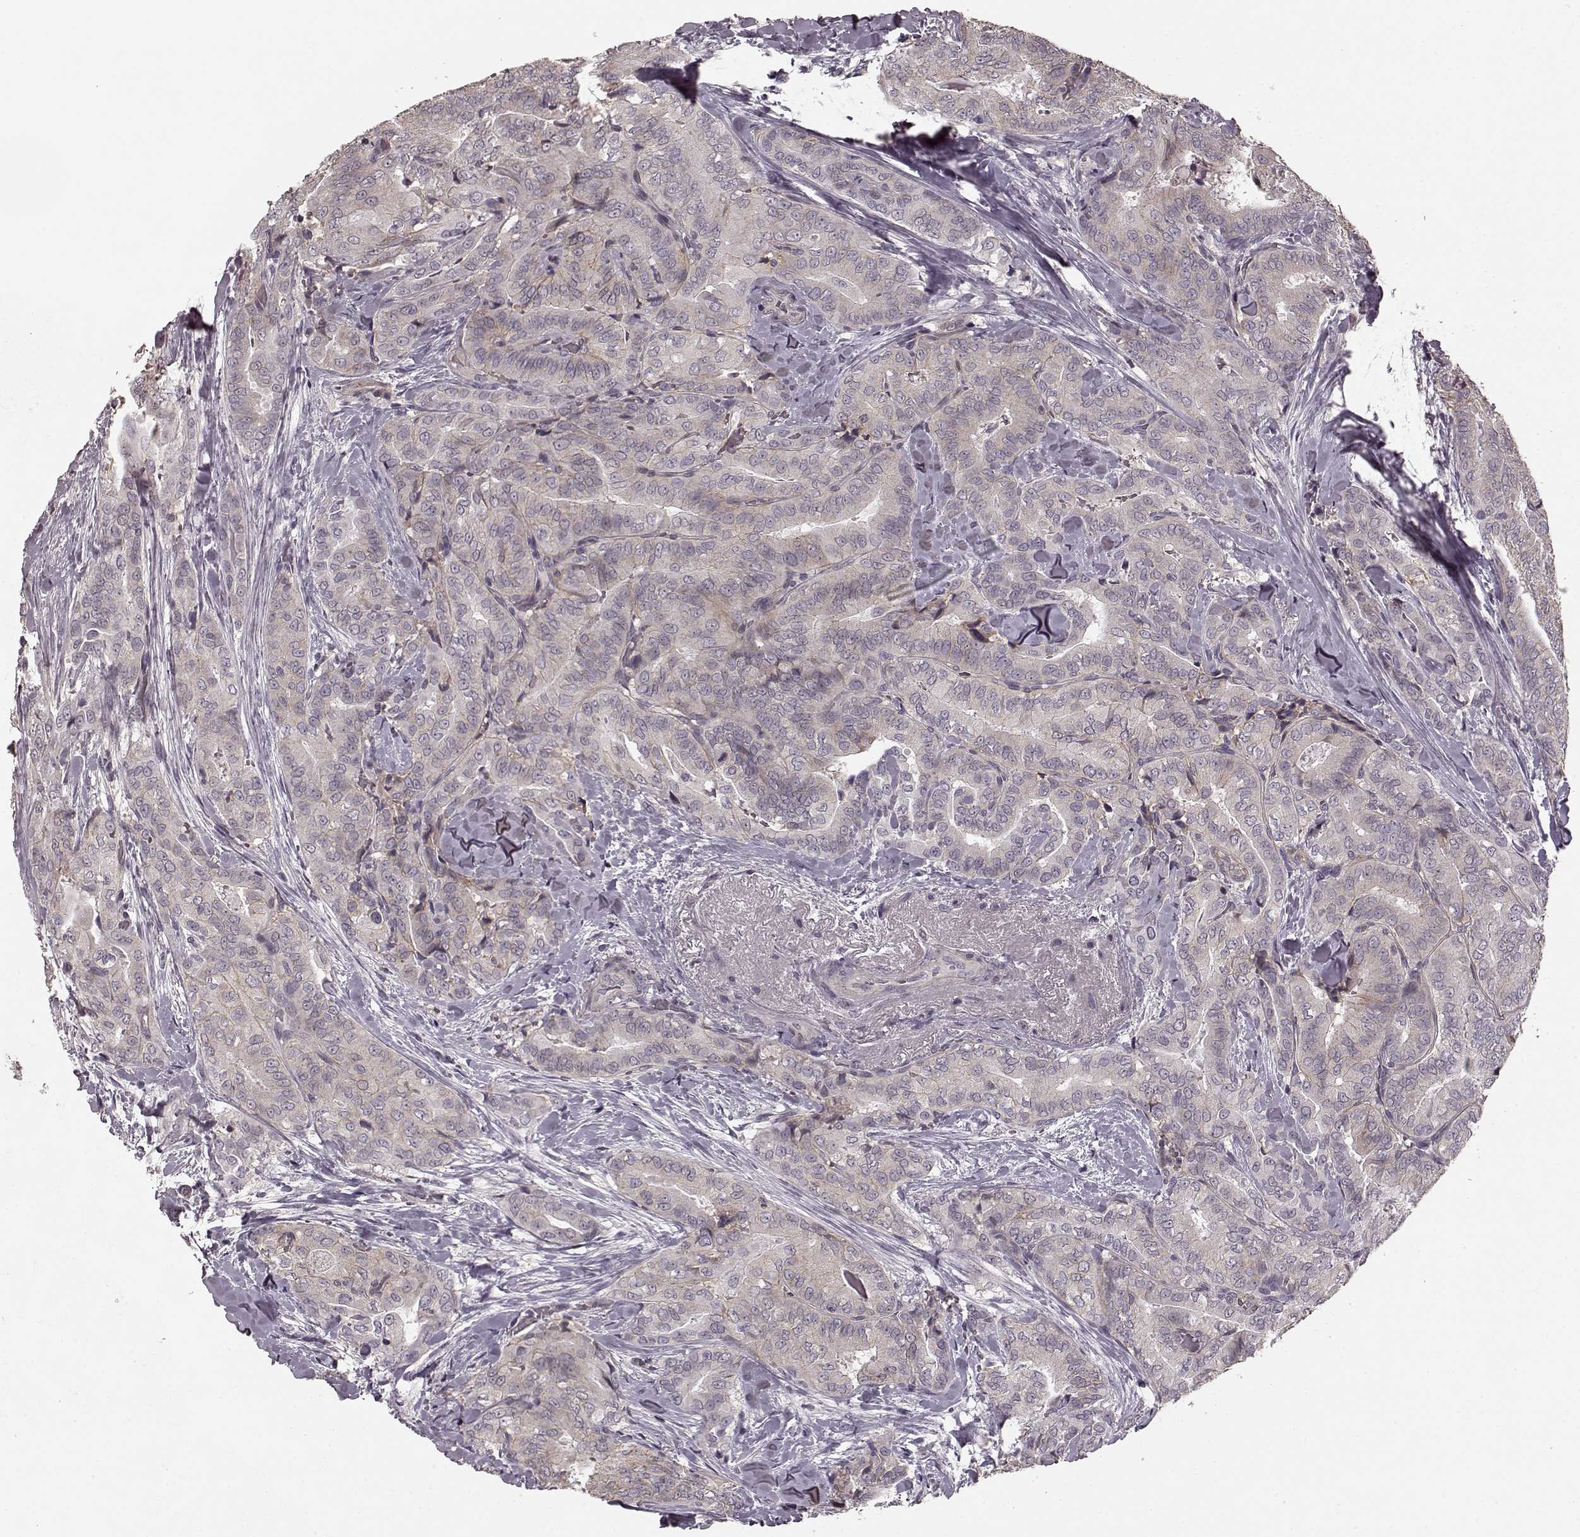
{"staining": {"intensity": "negative", "quantity": "none", "location": "none"}, "tissue": "thyroid cancer", "cell_type": "Tumor cells", "image_type": "cancer", "snomed": [{"axis": "morphology", "description": "Papillary adenocarcinoma, NOS"}, {"axis": "topography", "description": "Thyroid gland"}], "caption": "The immunohistochemistry (IHC) micrograph has no significant expression in tumor cells of thyroid cancer tissue.", "gene": "PRKCE", "patient": {"sex": "male", "age": 61}}